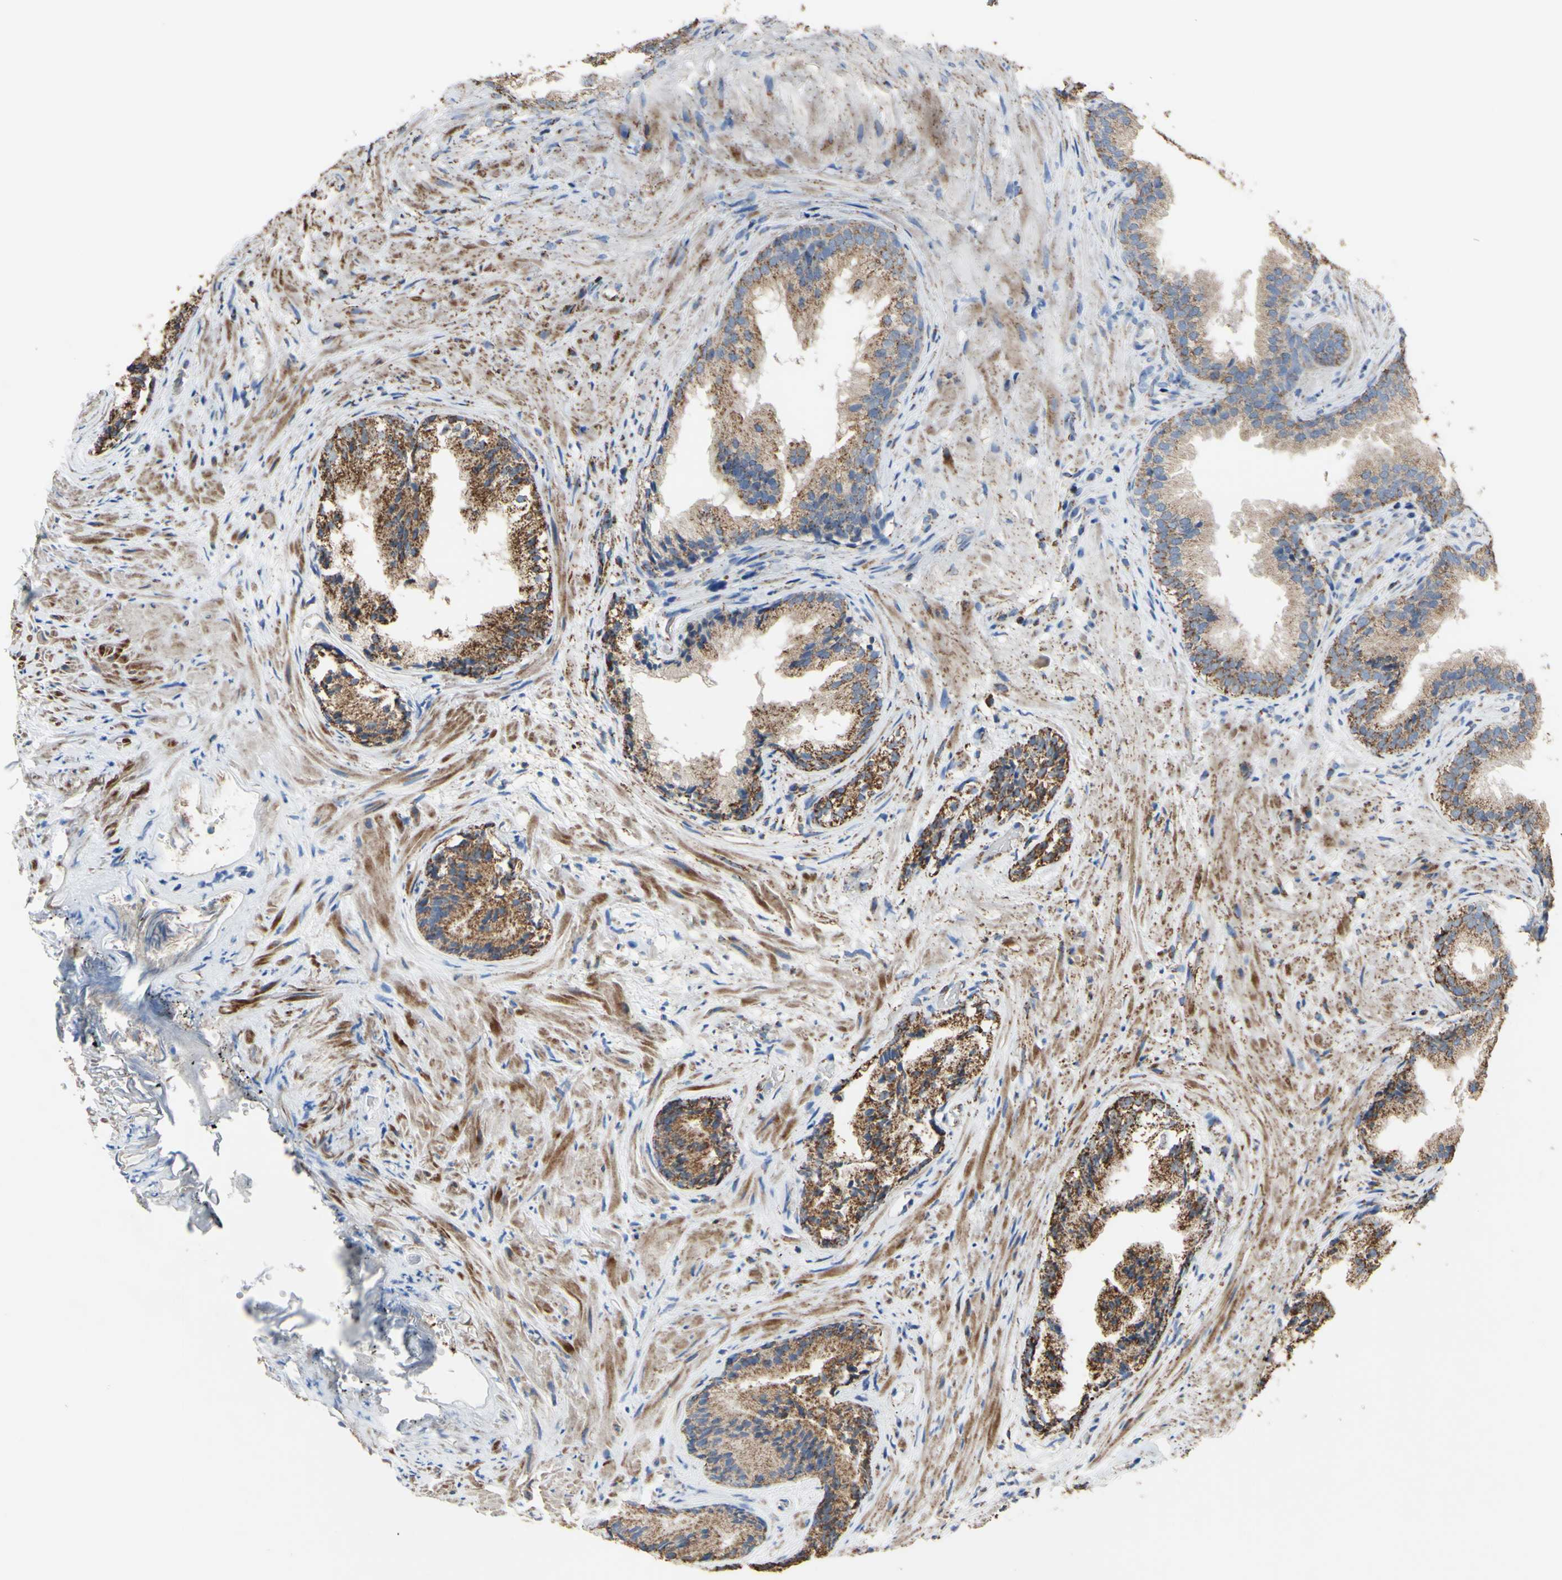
{"staining": {"intensity": "moderate", "quantity": ">75%", "location": "cytoplasmic/membranous"}, "tissue": "prostate", "cell_type": "Glandular cells", "image_type": "normal", "snomed": [{"axis": "morphology", "description": "Normal tissue, NOS"}, {"axis": "topography", "description": "Prostate"}], "caption": "A photomicrograph of prostate stained for a protein displays moderate cytoplasmic/membranous brown staining in glandular cells. (DAB IHC, brown staining for protein, blue staining for nuclei).", "gene": "CMKLR2", "patient": {"sex": "male", "age": 76}}